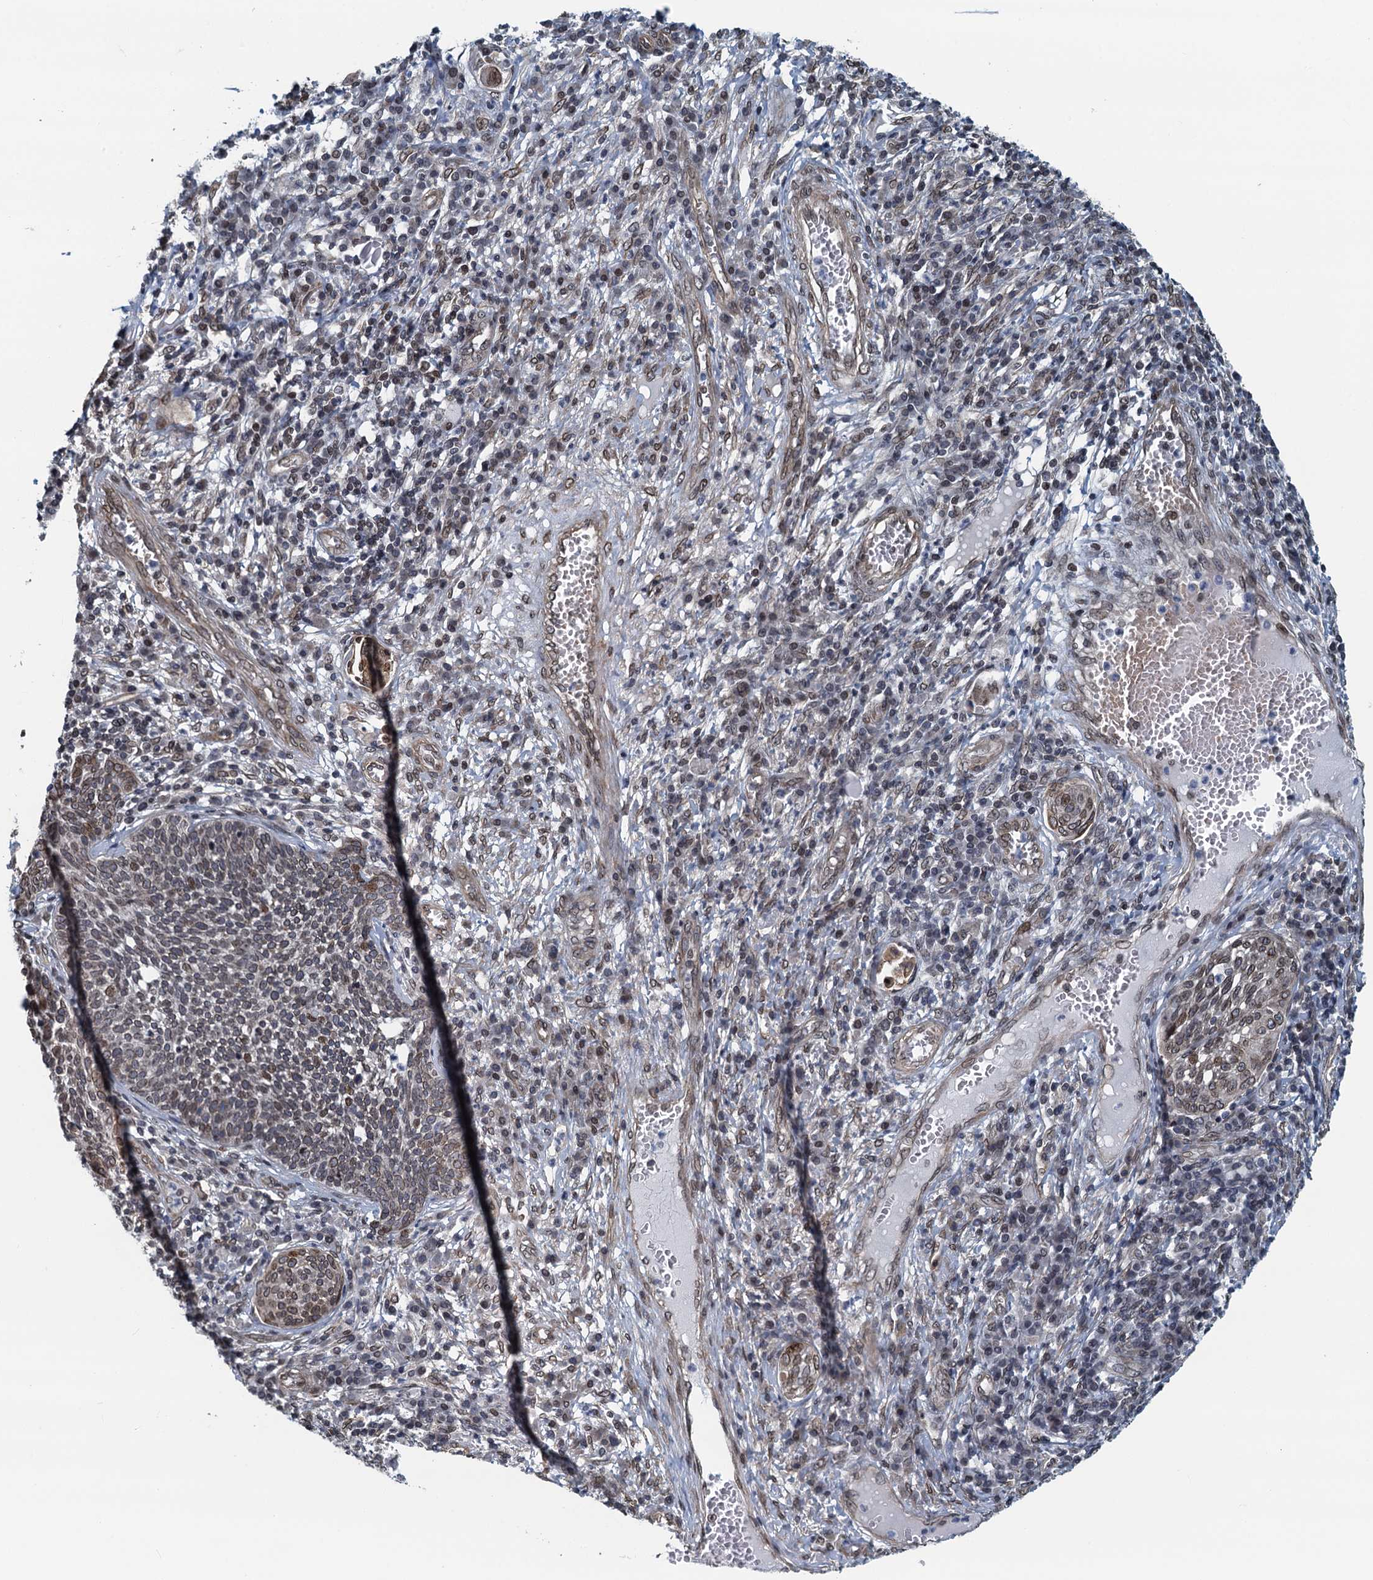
{"staining": {"intensity": "weak", "quantity": ">75%", "location": "cytoplasmic/membranous,nuclear"}, "tissue": "cervical cancer", "cell_type": "Tumor cells", "image_type": "cancer", "snomed": [{"axis": "morphology", "description": "Squamous cell carcinoma, NOS"}, {"axis": "topography", "description": "Cervix"}], "caption": "Squamous cell carcinoma (cervical) stained for a protein demonstrates weak cytoplasmic/membranous and nuclear positivity in tumor cells.", "gene": "CCDC34", "patient": {"sex": "female", "age": 34}}